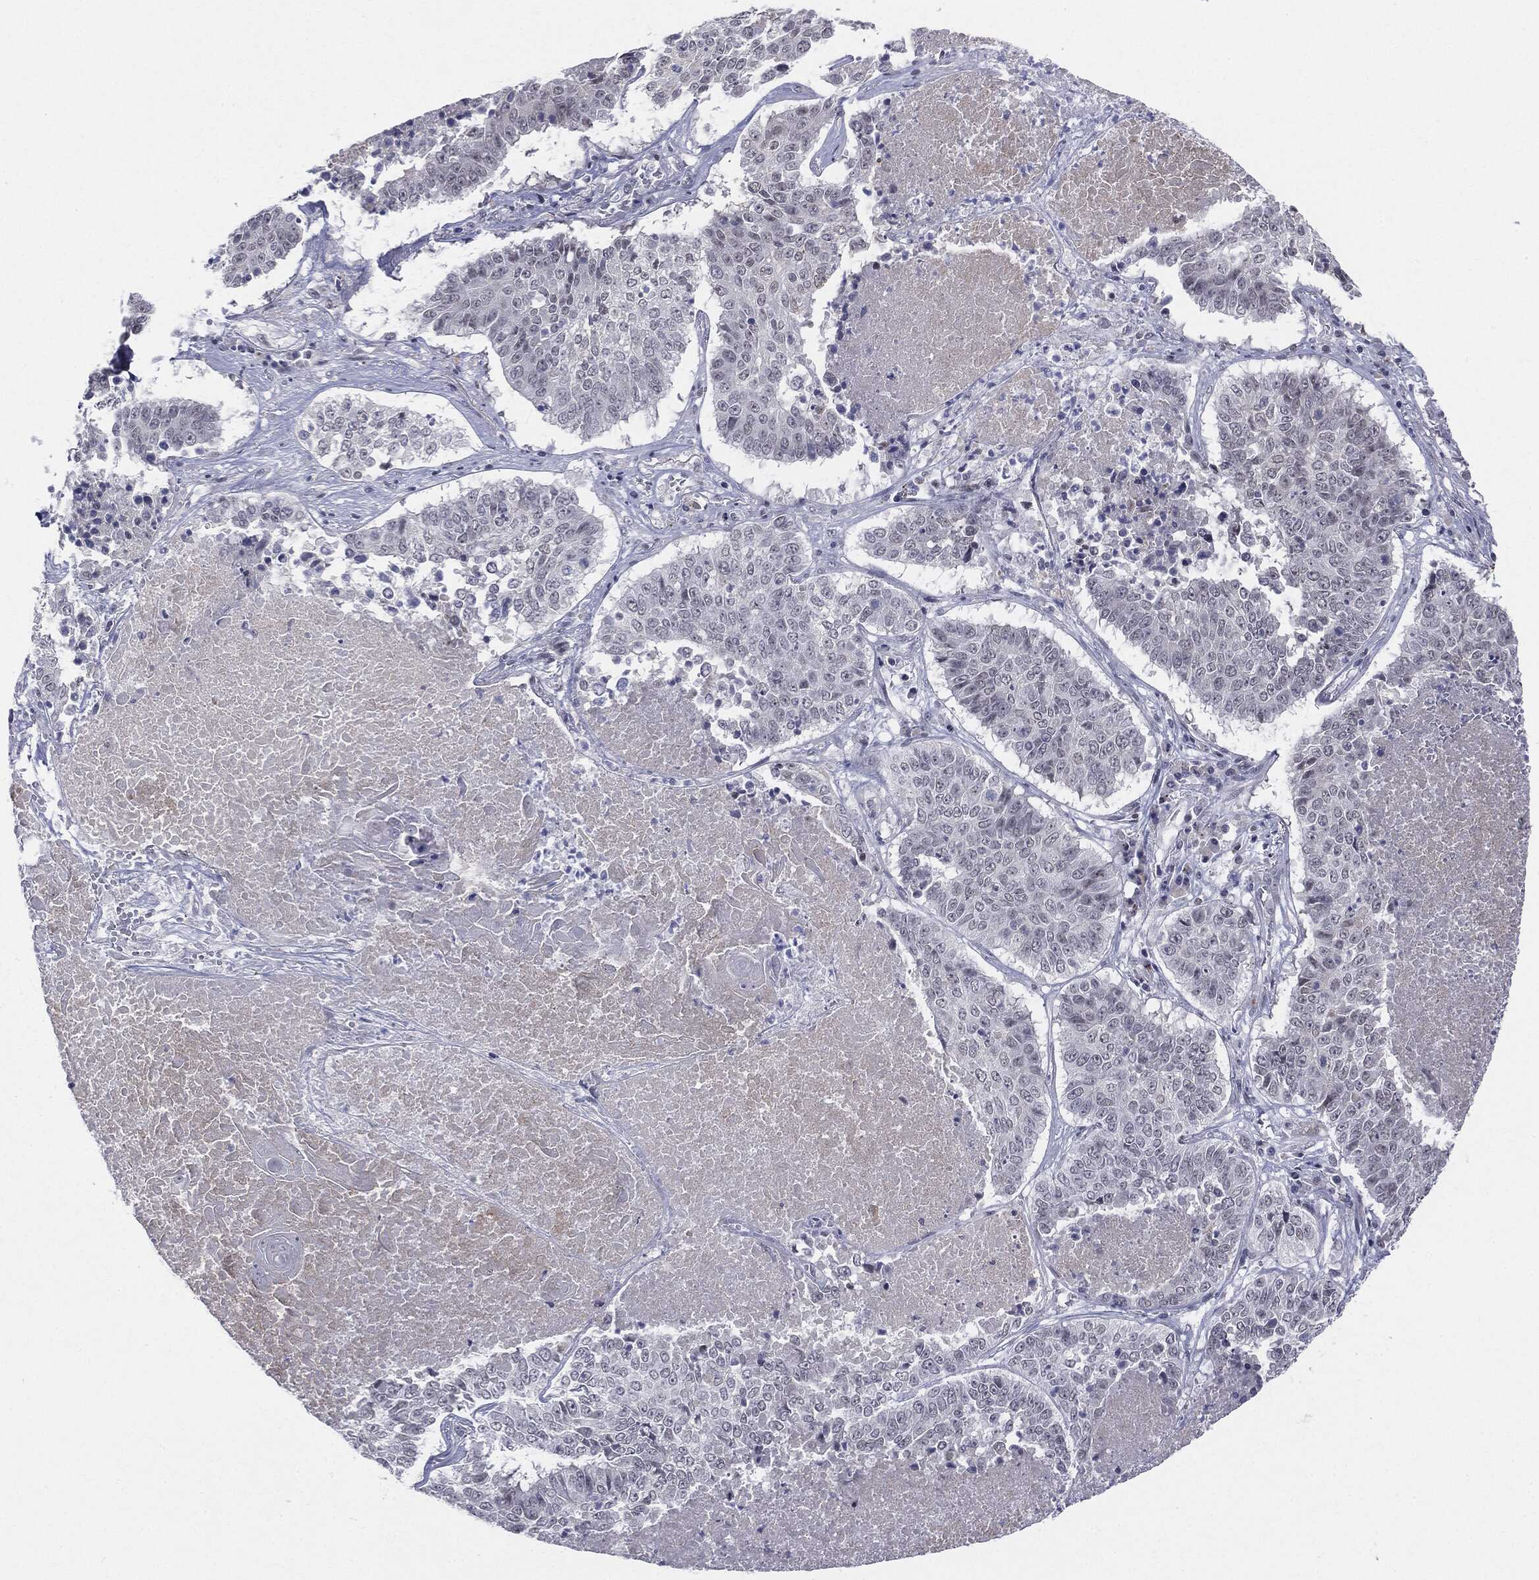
{"staining": {"intensity": "negative", "quantity": "none", "location": "none"}, "tissue": "lung cancer", "cell_type": "Tumor cells", "image_type": "cancer", "snomed": [{"axis": "morphology", "description": "Squamous cell carcinoma, NOS"}, {"axis": "topography", "description": "Lung"}], "caption": "IHC of human squamous cell carcinoma (lung) shows no staining in tumor cells. The staining was performed using DAB (3,3'-diaminobenzidine) to visualize the protein expression in brown, while the nuclei were stained in blue with hematoxylin (Magnification: 20x).", "gene": "SLC5A5", "patient": {"sex": "male", "age": 64}}